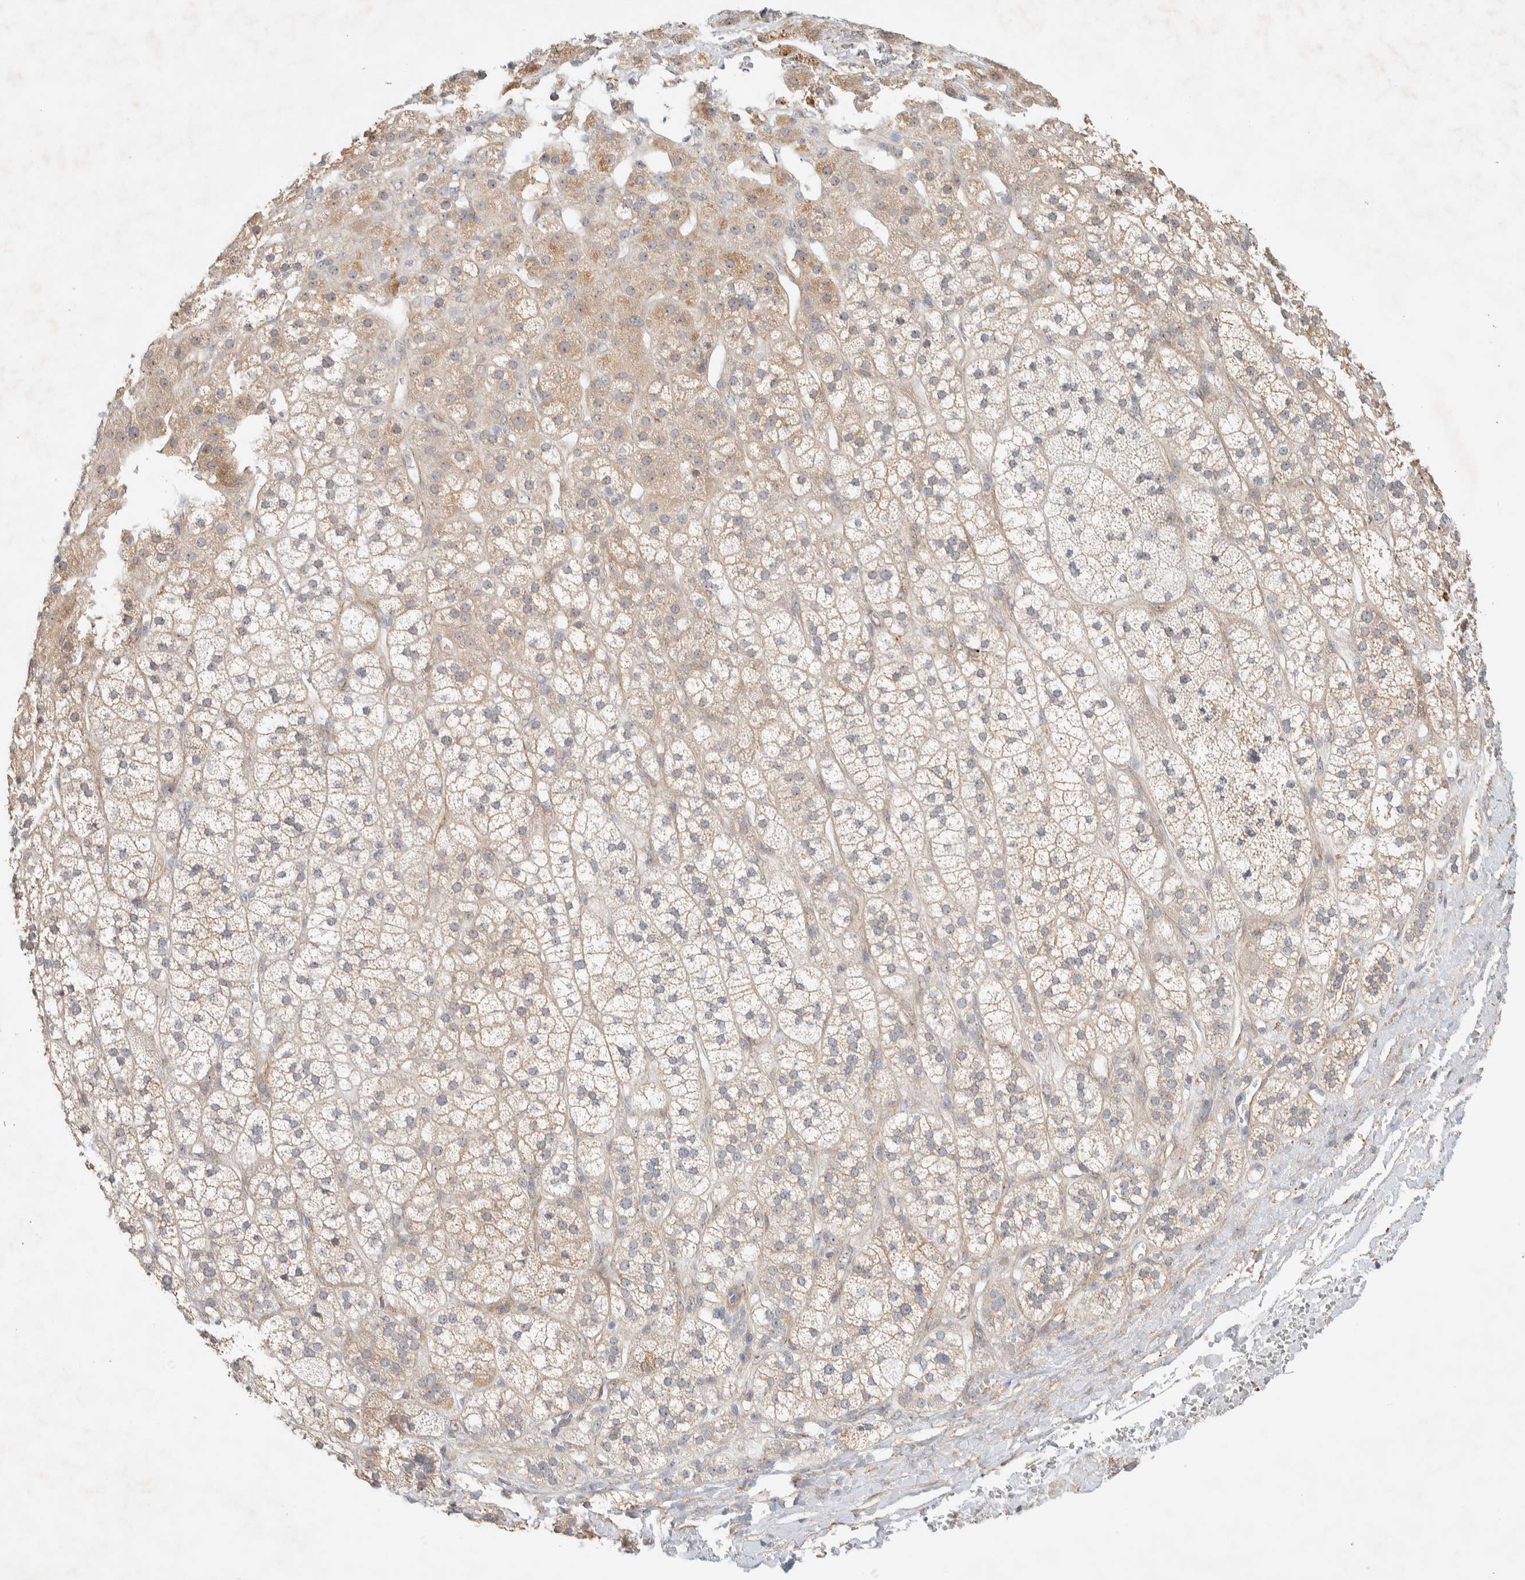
{"staining": {"intensity": "weak", "quantity": ">75%", "location": "cytoplasmic/membranous"}, "tissue": "adrenal gland", "cell_type": "Glandular cells", "image_type": "normal", "snomed": [{"axis": "morphology", "description": "Normal tissue, NOS"}, {"axis": "topography", "description": "Adrenal gland"}], "caption": "This is a photomicrograph of immunohistochemistry staining of normal adrenal gland, which shows weak positivity in the cytoplasmic/membranous of glandular cells.", "gene": "KLHL40", "patient": {"sex": "male", "age": 56}}